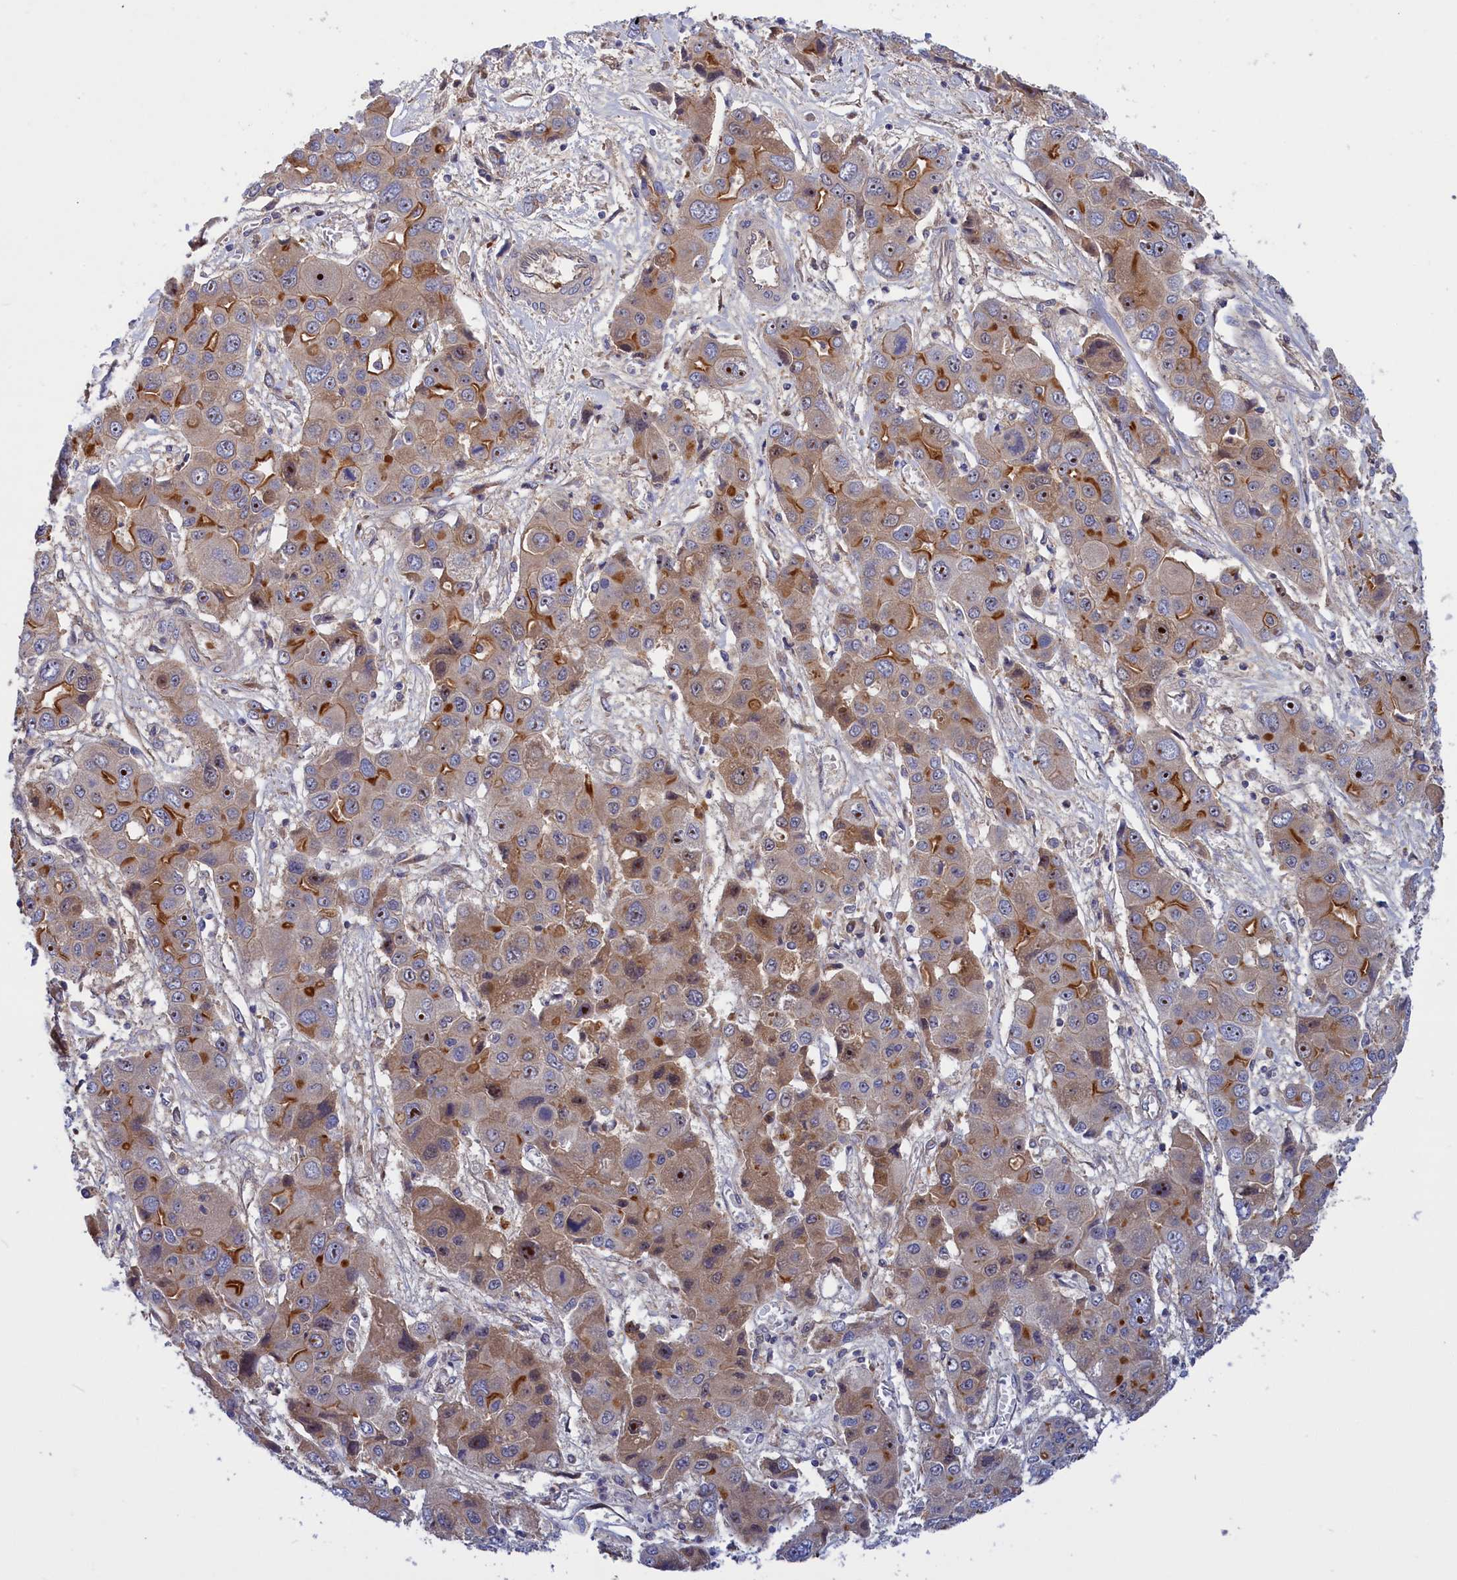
{"staining": {"intensity": "moderate", "quantity": "25%-75%", "location": "cytoplasmic/membranous"}, "tissue": "liver cancer", "cell_type": "Tumor cells", "image_type": "cancer", "snomed": [{"axis": "morphology", "description": "Cholangiocarcinoma"}, {"axis": "topography", "description": "Liver"}], "caption": "A brown stain shows moderate cytoplasmic/membranous staining of a protein in human cholangiocarcinoma (liver) tumor cells.", "gene": "CRACD", "patient": {"sex": "male", "age": 67}}